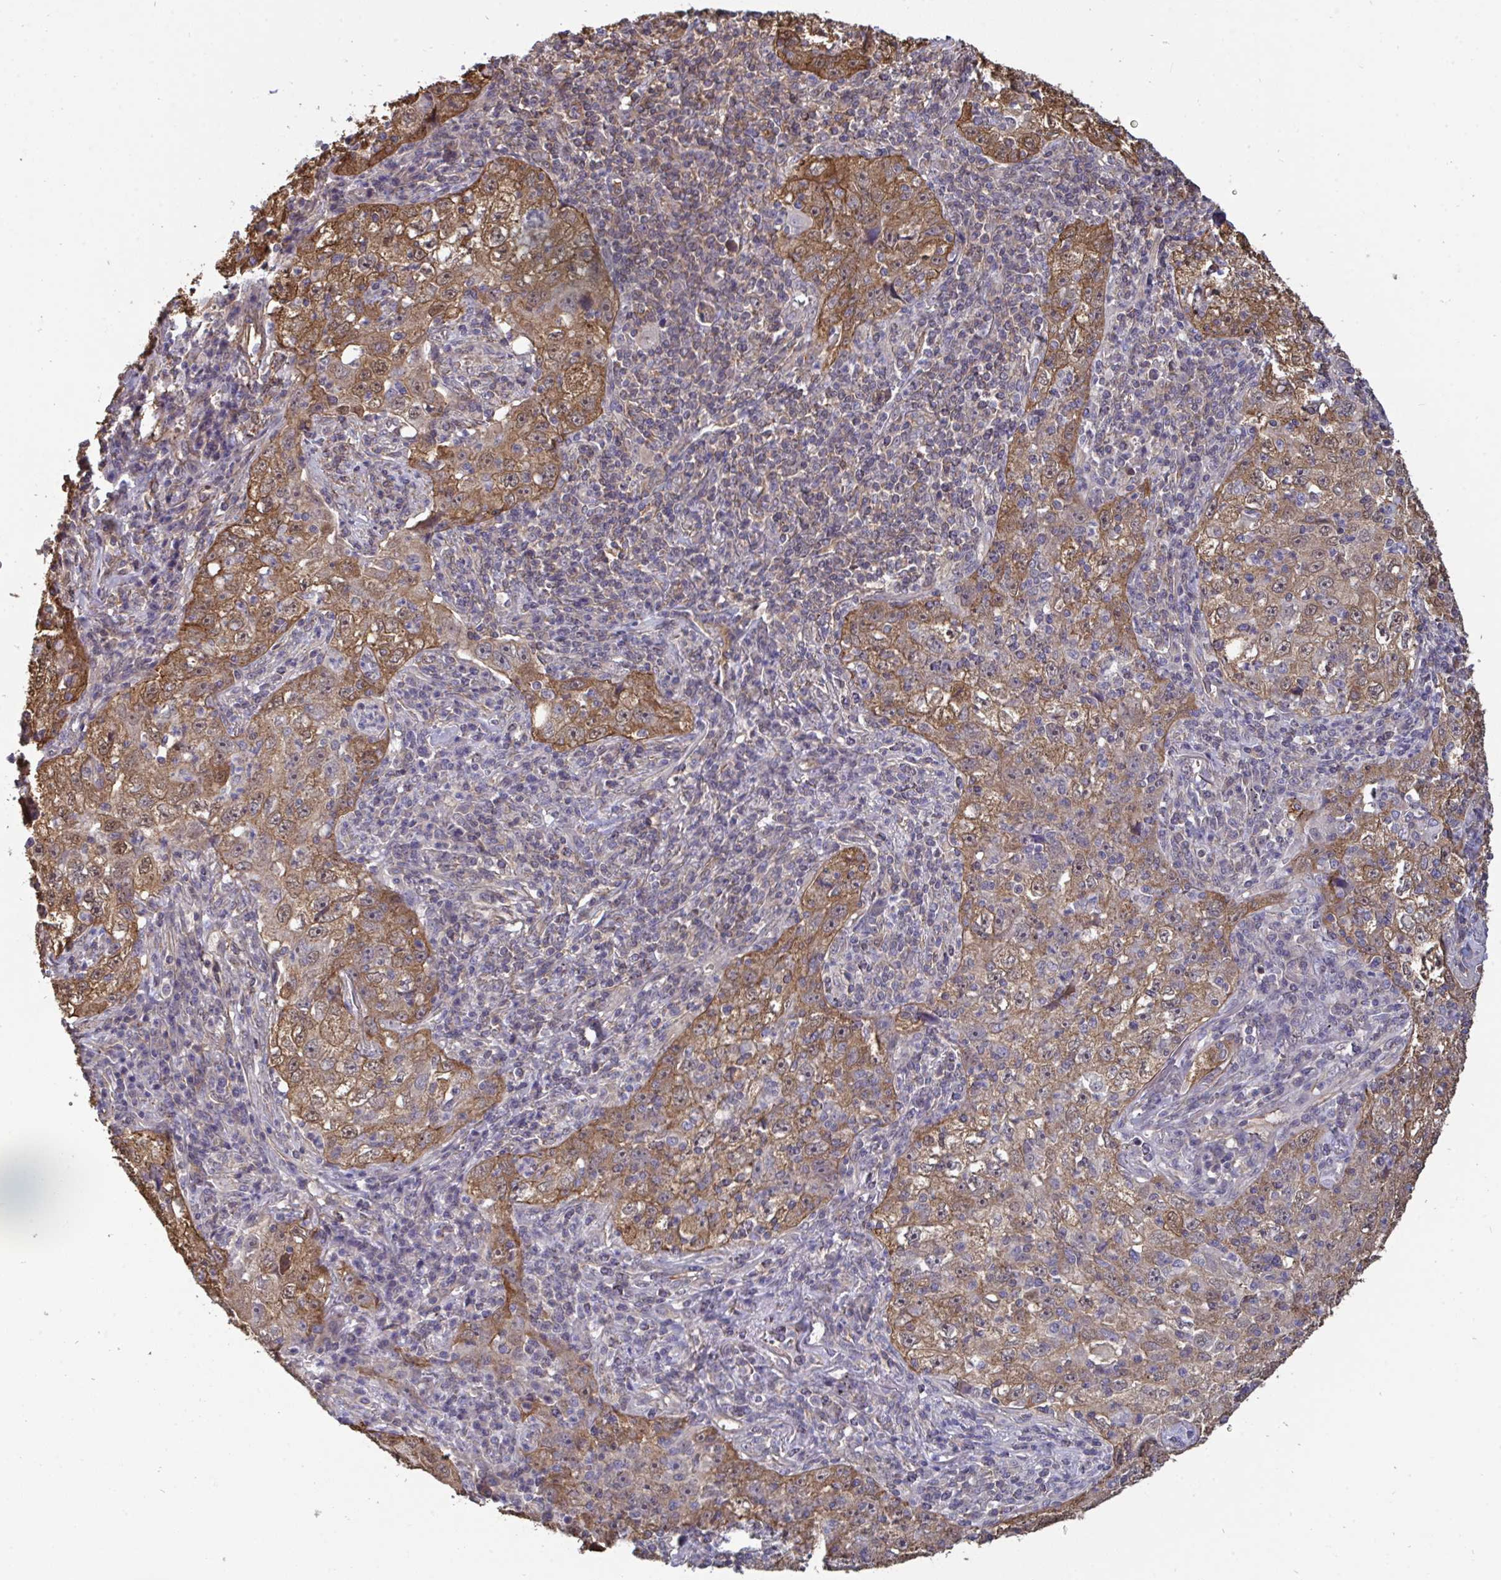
{"staining": {"intensity": "moderate", "quantity": ">75%", "location": "cytoplasmic/membranous"}, "tissue": "lung cancer", "cell_type": "Tumor cells", "image_type": "cancer", "snomed": [{"axis": "morphology", "description": "Squamous cell carcinoma, NOS"}, {"axis": "topography", "description": "Lung"}], "caption": "Protein analysis of squamous cell carcinoma (lung) tissue shows moderate cytoplasmic/membranous expression in approximately >75% of tumor cells.", "gene": "ISCU", "patient": {"sex": "male", "age": 71}}